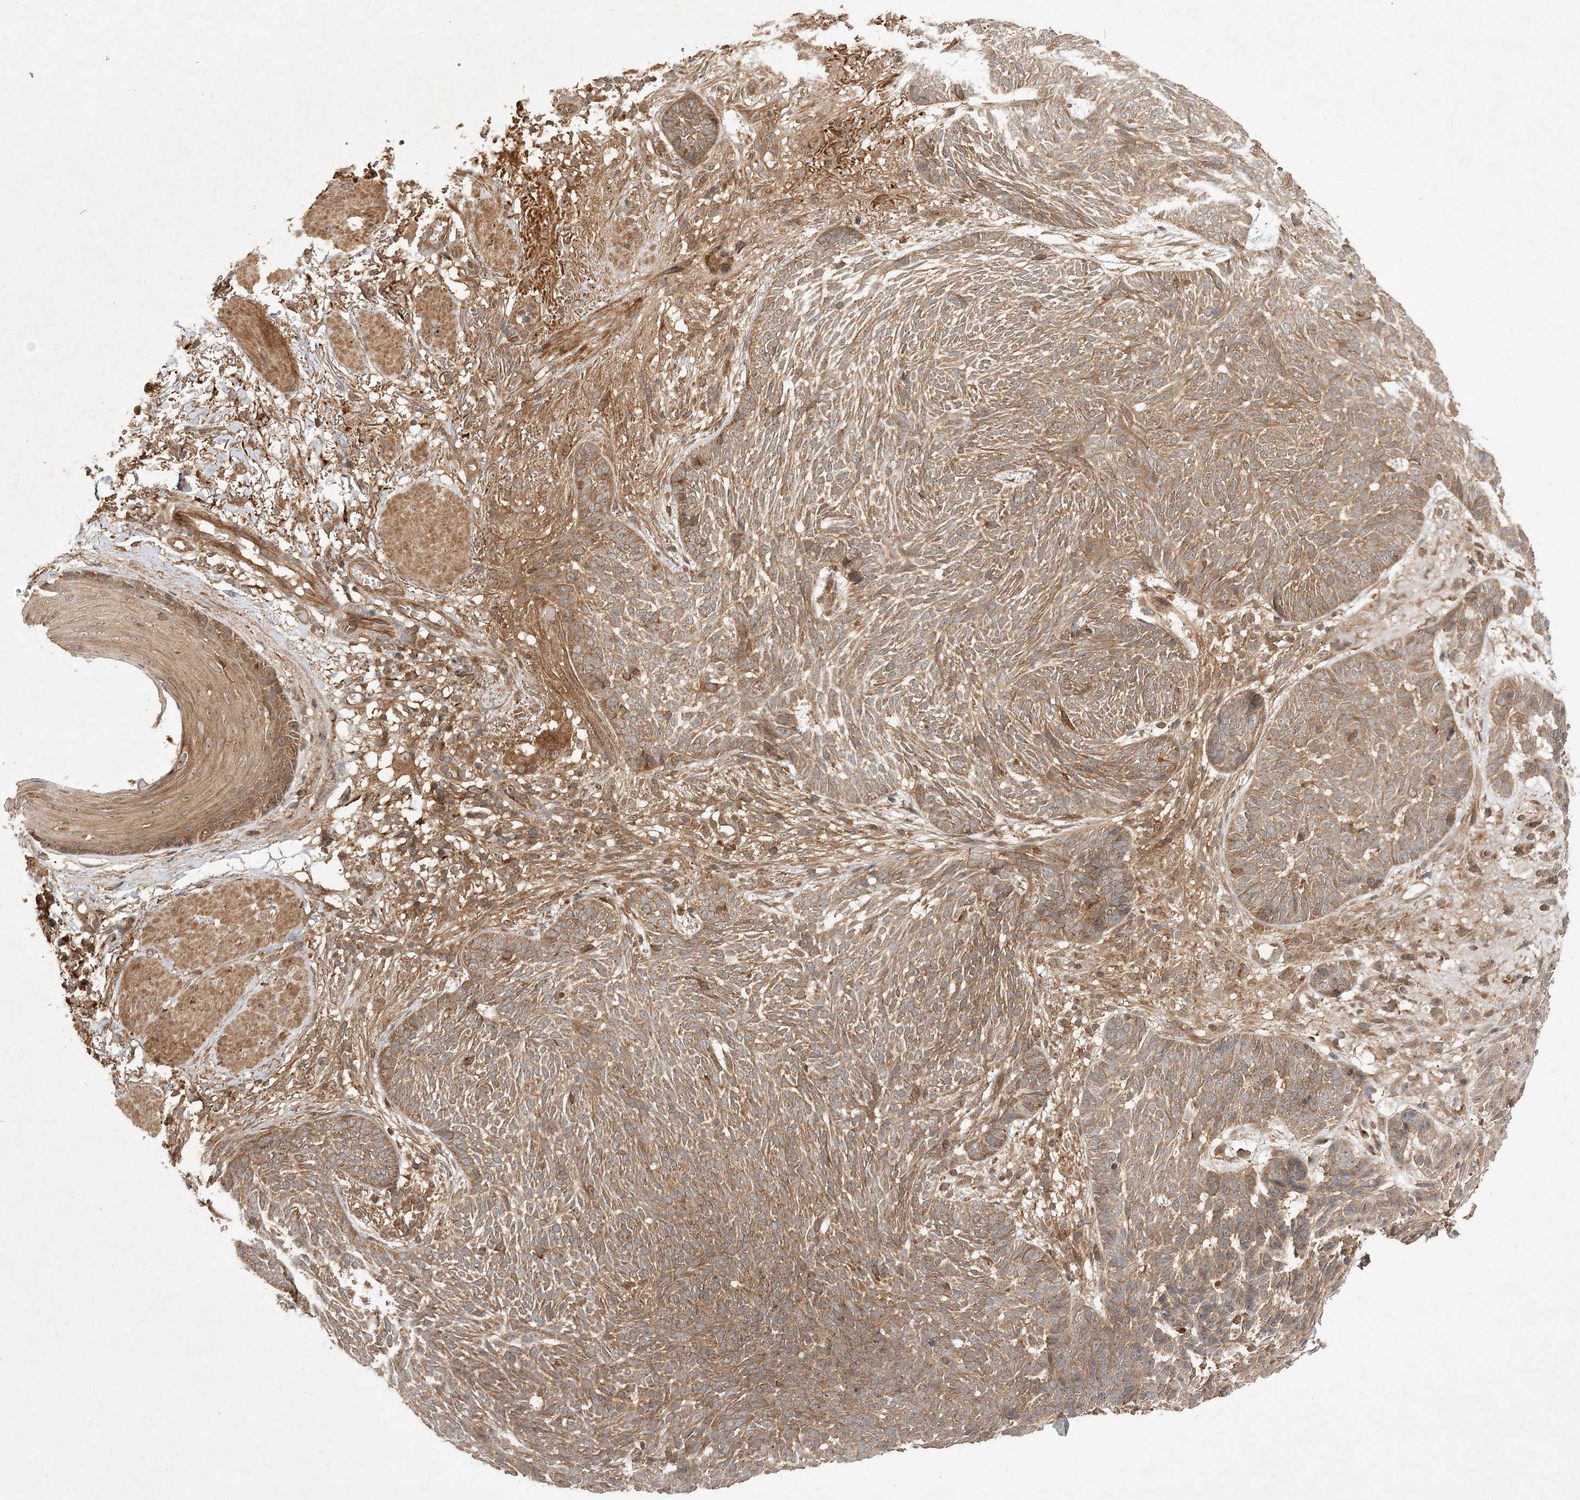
{"staining": {"intensity": "moderate", "quantity": ">75%", "location": "cytoplasmic/membranous"}, "tissue": "skin cancer", "cell_type": "Tumor cells", "image_type": "cancer", "snomed": [{"axis": "morphology", "description": "Normal tissue, NOS"}, {"axis": "morphology", "description": "Basal cell carcinoma"}, {"axis": "topography", "description": "Skin"}], "caption": "Immunohistochemistry (IHC) of human skin basal cell carcinoma displays medium levels of moderate cytoplasmic/membranous positivity in about >75% of tumor cells.", "gene": "TMEM9B", "patient": {"sex": "male", "age": 64}}